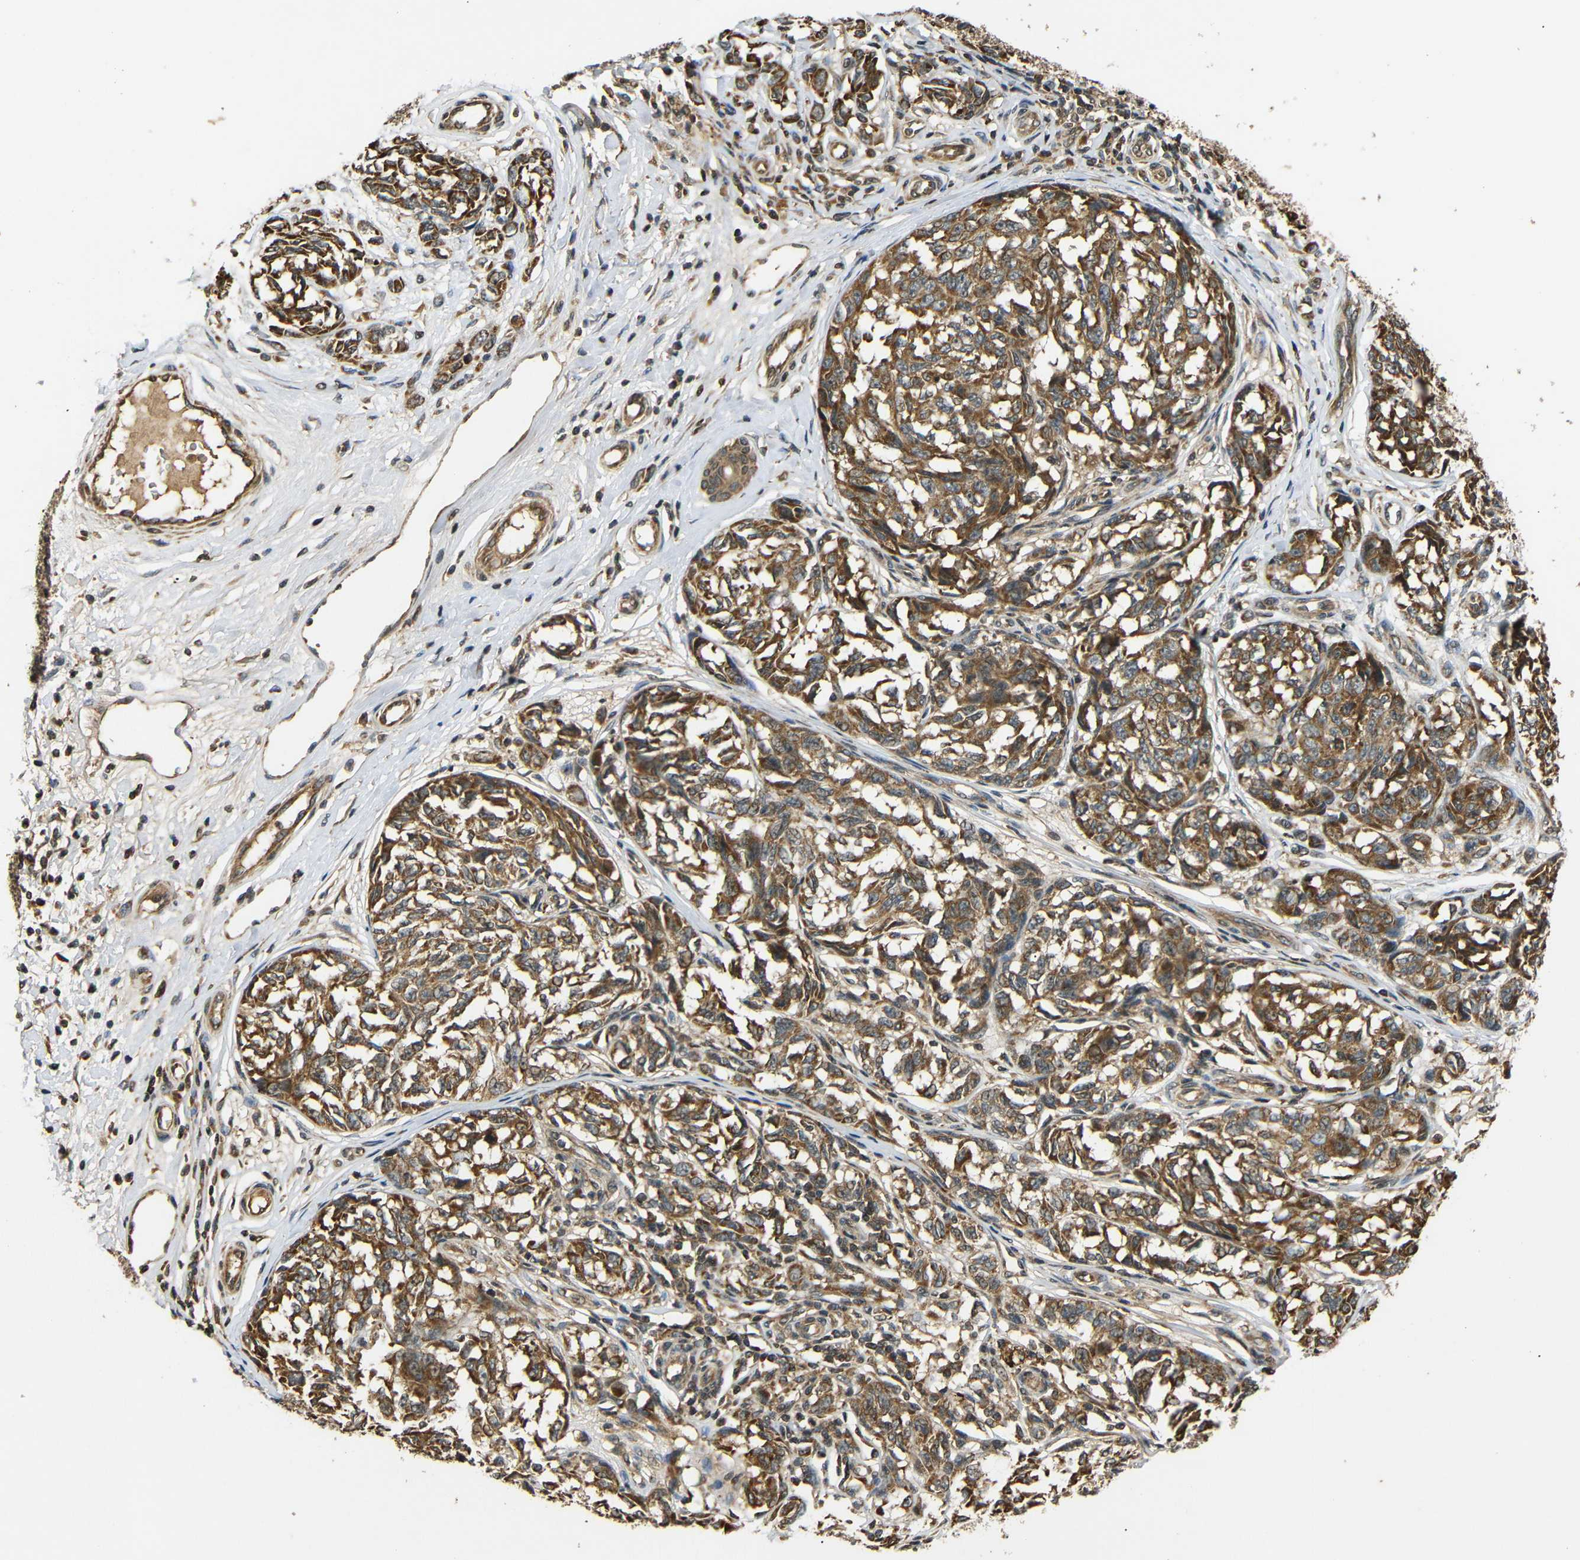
{"staining": {"intensity": "moderate", "quantity": ">75%", "location": "cytoplasmic/membranous"}, "tissue": "melanoma", "cell_type": "Tumor cells", "image_type": "cancer", "snomed": [{"axis": "morphology", "description": "Malignant melanoma, NOS"}, {"axis": "topography", "description": "Skin"}], "caption": "Immunohistochemical staining of human melanoma shows moderate cytoplasmic/membranous protein positivity in about >75% of tumor cells. Using DAB (brown) and hematoxylin (blue) stains, captured at high magnification using brightfield microscopy.", "gene": "TANK", "patient": {"sex": "female", "age": 64}}